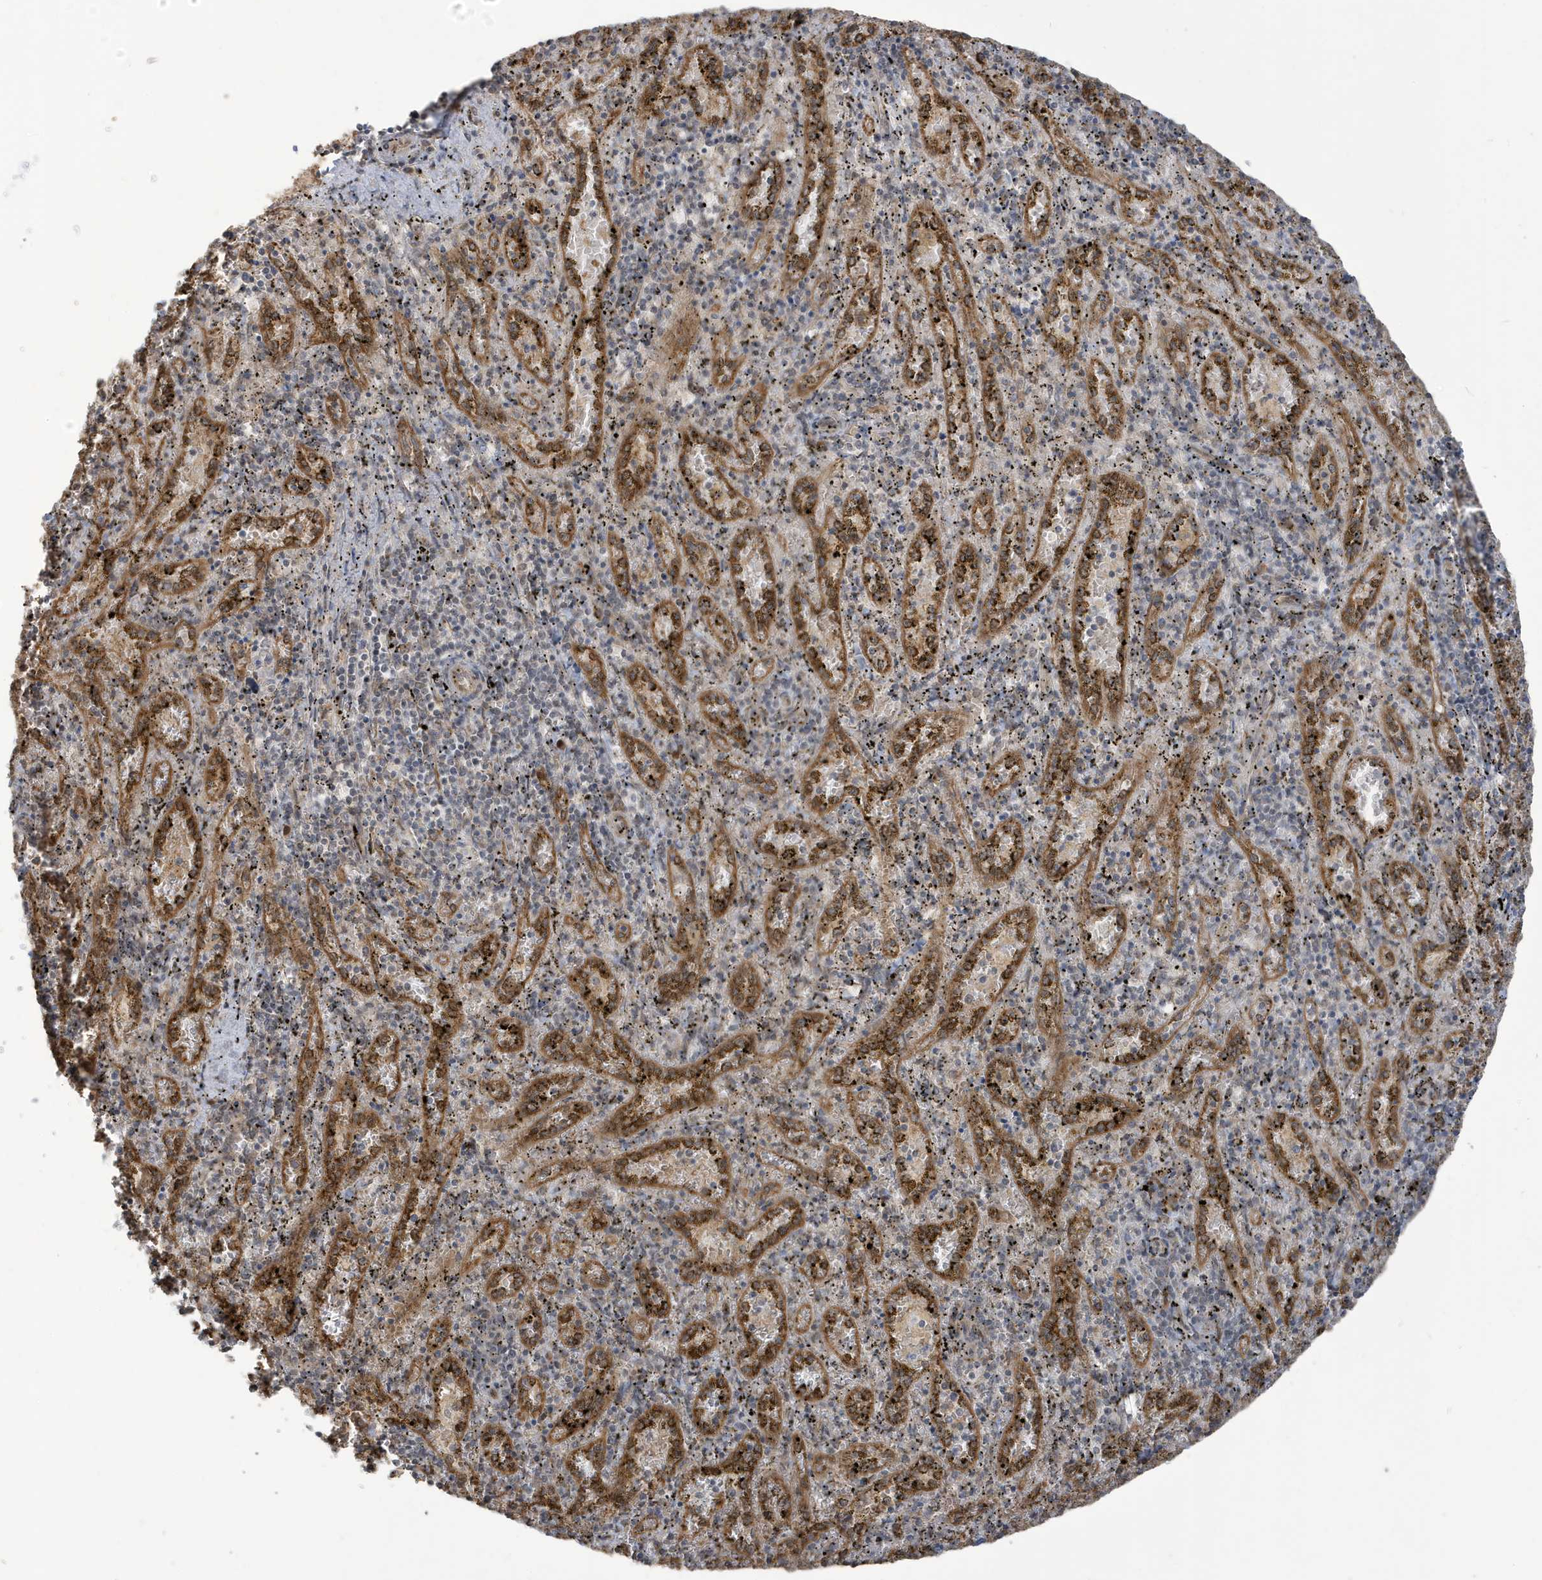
{"staining": {"intensity": "negative", "quantity": "none", "location": "none"}, "tissue": "spleen", "cell_type": "Cells in red pulp", "image_type": "normal", "snomed": [{"axis": "morphology", "description": "Normal tissue, NOS"}, {"axis": "topography", "description": "Spleen"}], "caption": "The image exhibits no staining of cells in red pulp in benign spleen. (Stains: DAB (3,3'-diaminobenzidine) IHC with hematoxylin counter stain, Microscopy: brightfield microscopy at high magnification).", "gene": "ECM2", "patient": {"sex": "male", "age": 11}}